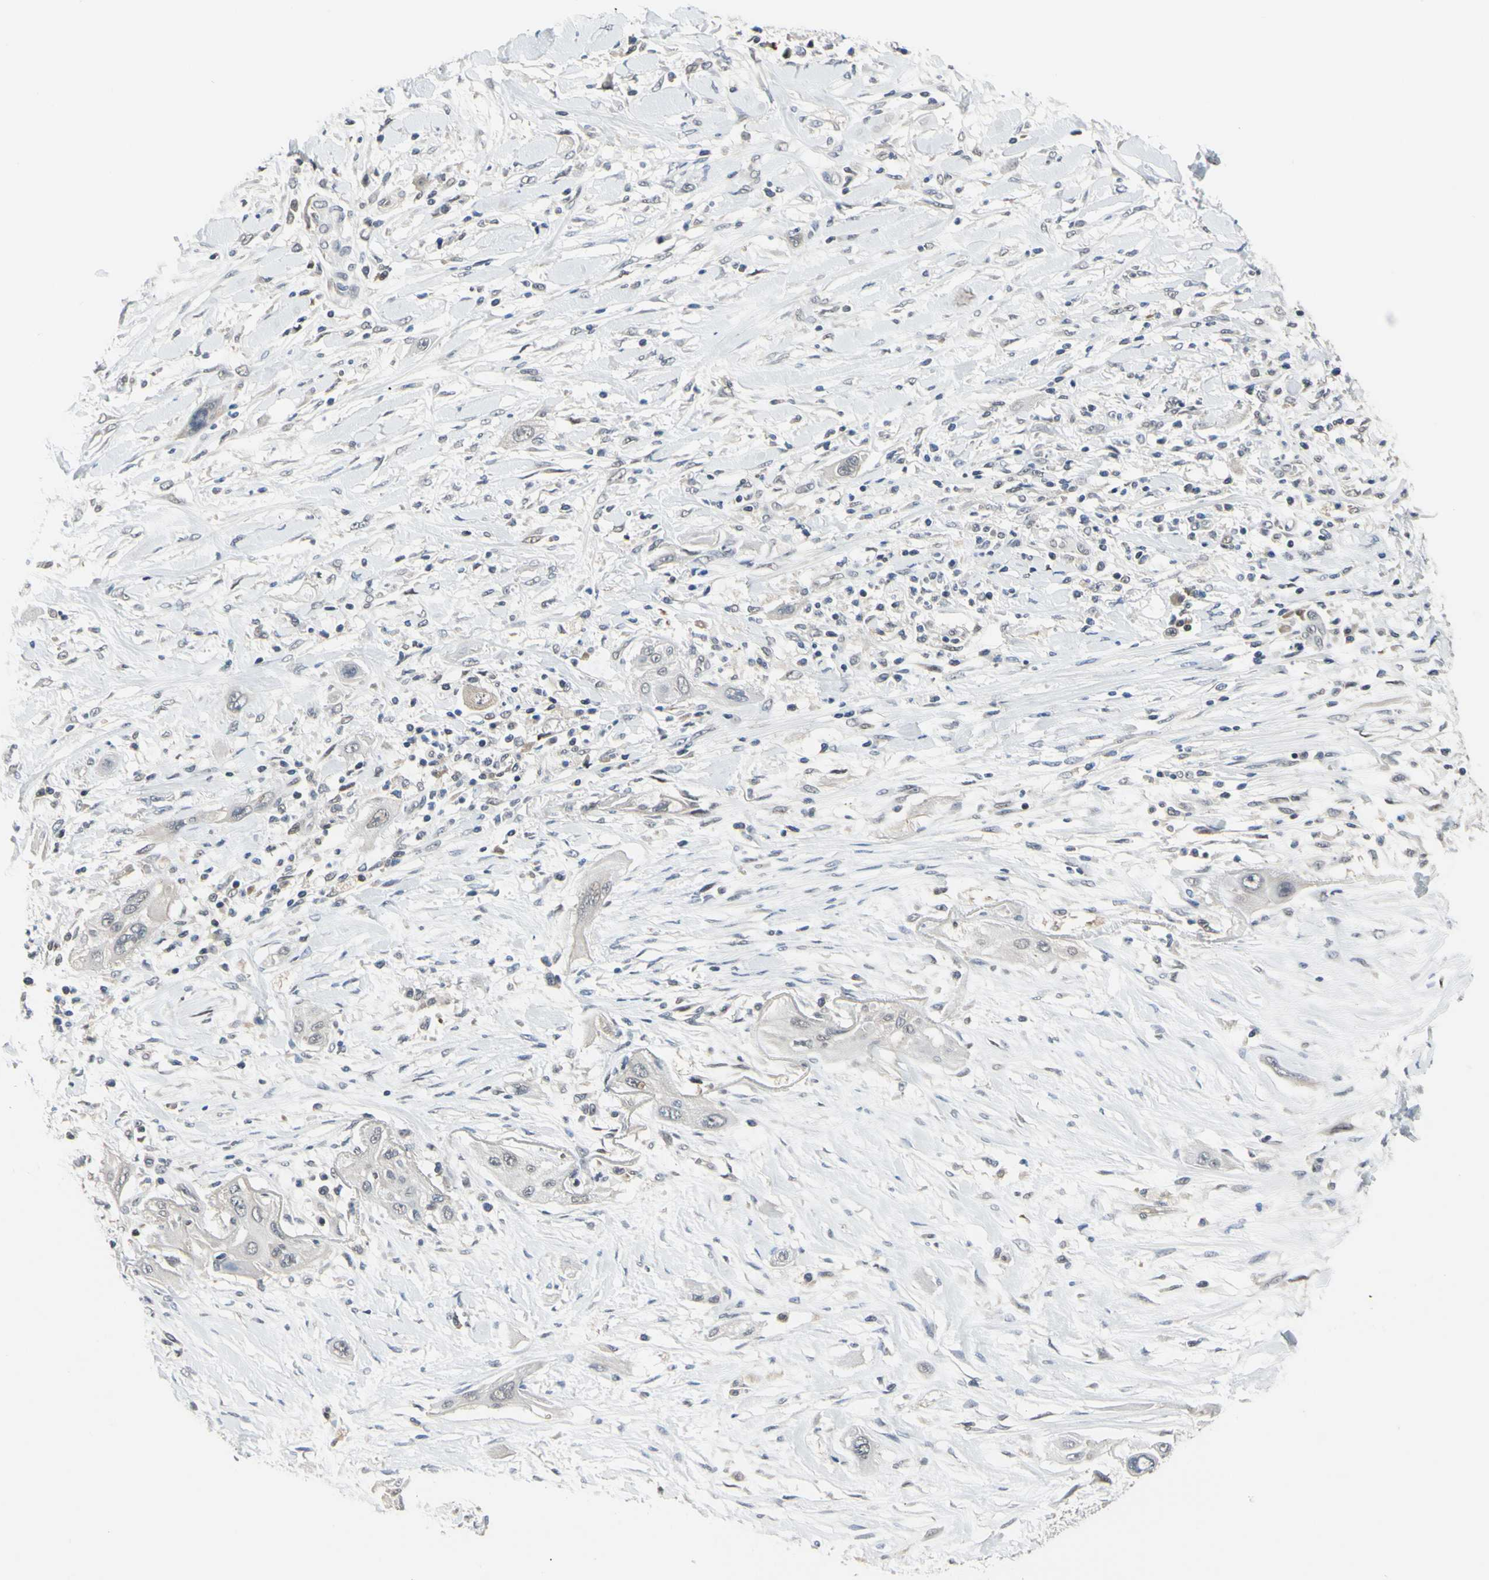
{"staining": {"intensity": "negative", "quantity": "none", "location": "none"}, "tissue": "lung cancer", "cell_type": "Tumor cells", "image_type": "cancer", "snomed": [{"axis": "morphology", "description": "Squamous cell carcinoma, NOS"}, {"axis": "topography", "description": "Lung"}], "caption": "DAB immunohistochemical staining of human squamous cell carcinoma (lung) shows no significant staining in tumor cells.", "gene": "HSPA4", "patient": {"sex": "female", "age": 47}}